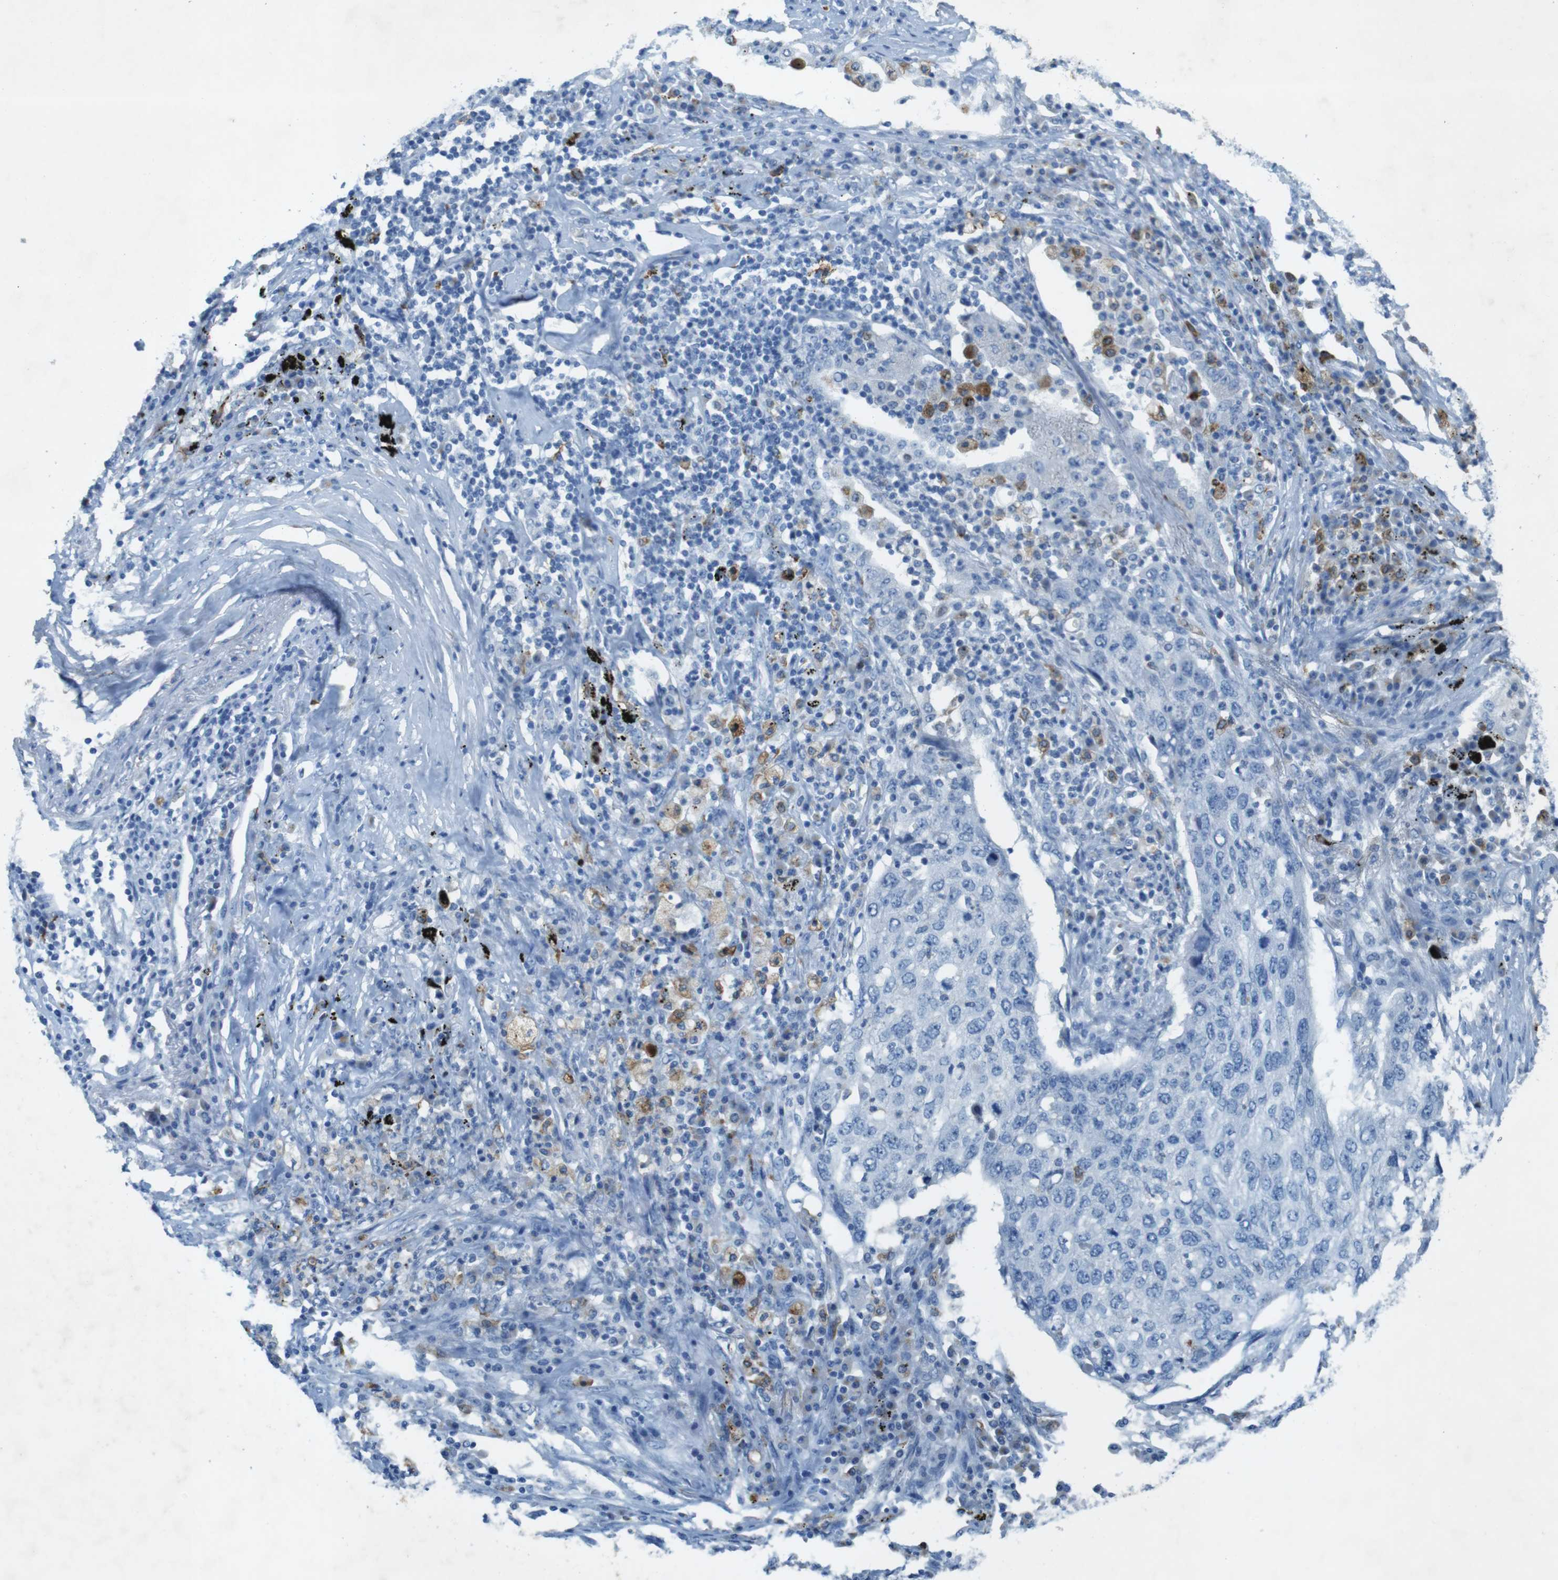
{"staining": {"intensity": "negative", "quantity": "none", "location": "none"}, "tissue": "lung cancer", "cell_type": "Tumor cells", "image_type": "cancer", "snomed": [{"axis": "morphology", "description": "Squamous cell carcinoma, NOS"}, {"axis": "topography", "description": "Lung"}], "caption": "An immunohistochemistry photomicrograph of squamous cell carcinoma (lung) is shown. There is no staining in tumor cells of squamous cell carcinoma (lung).", "gene": "CD320", "patient": {"sex": "female", "age": 63}}